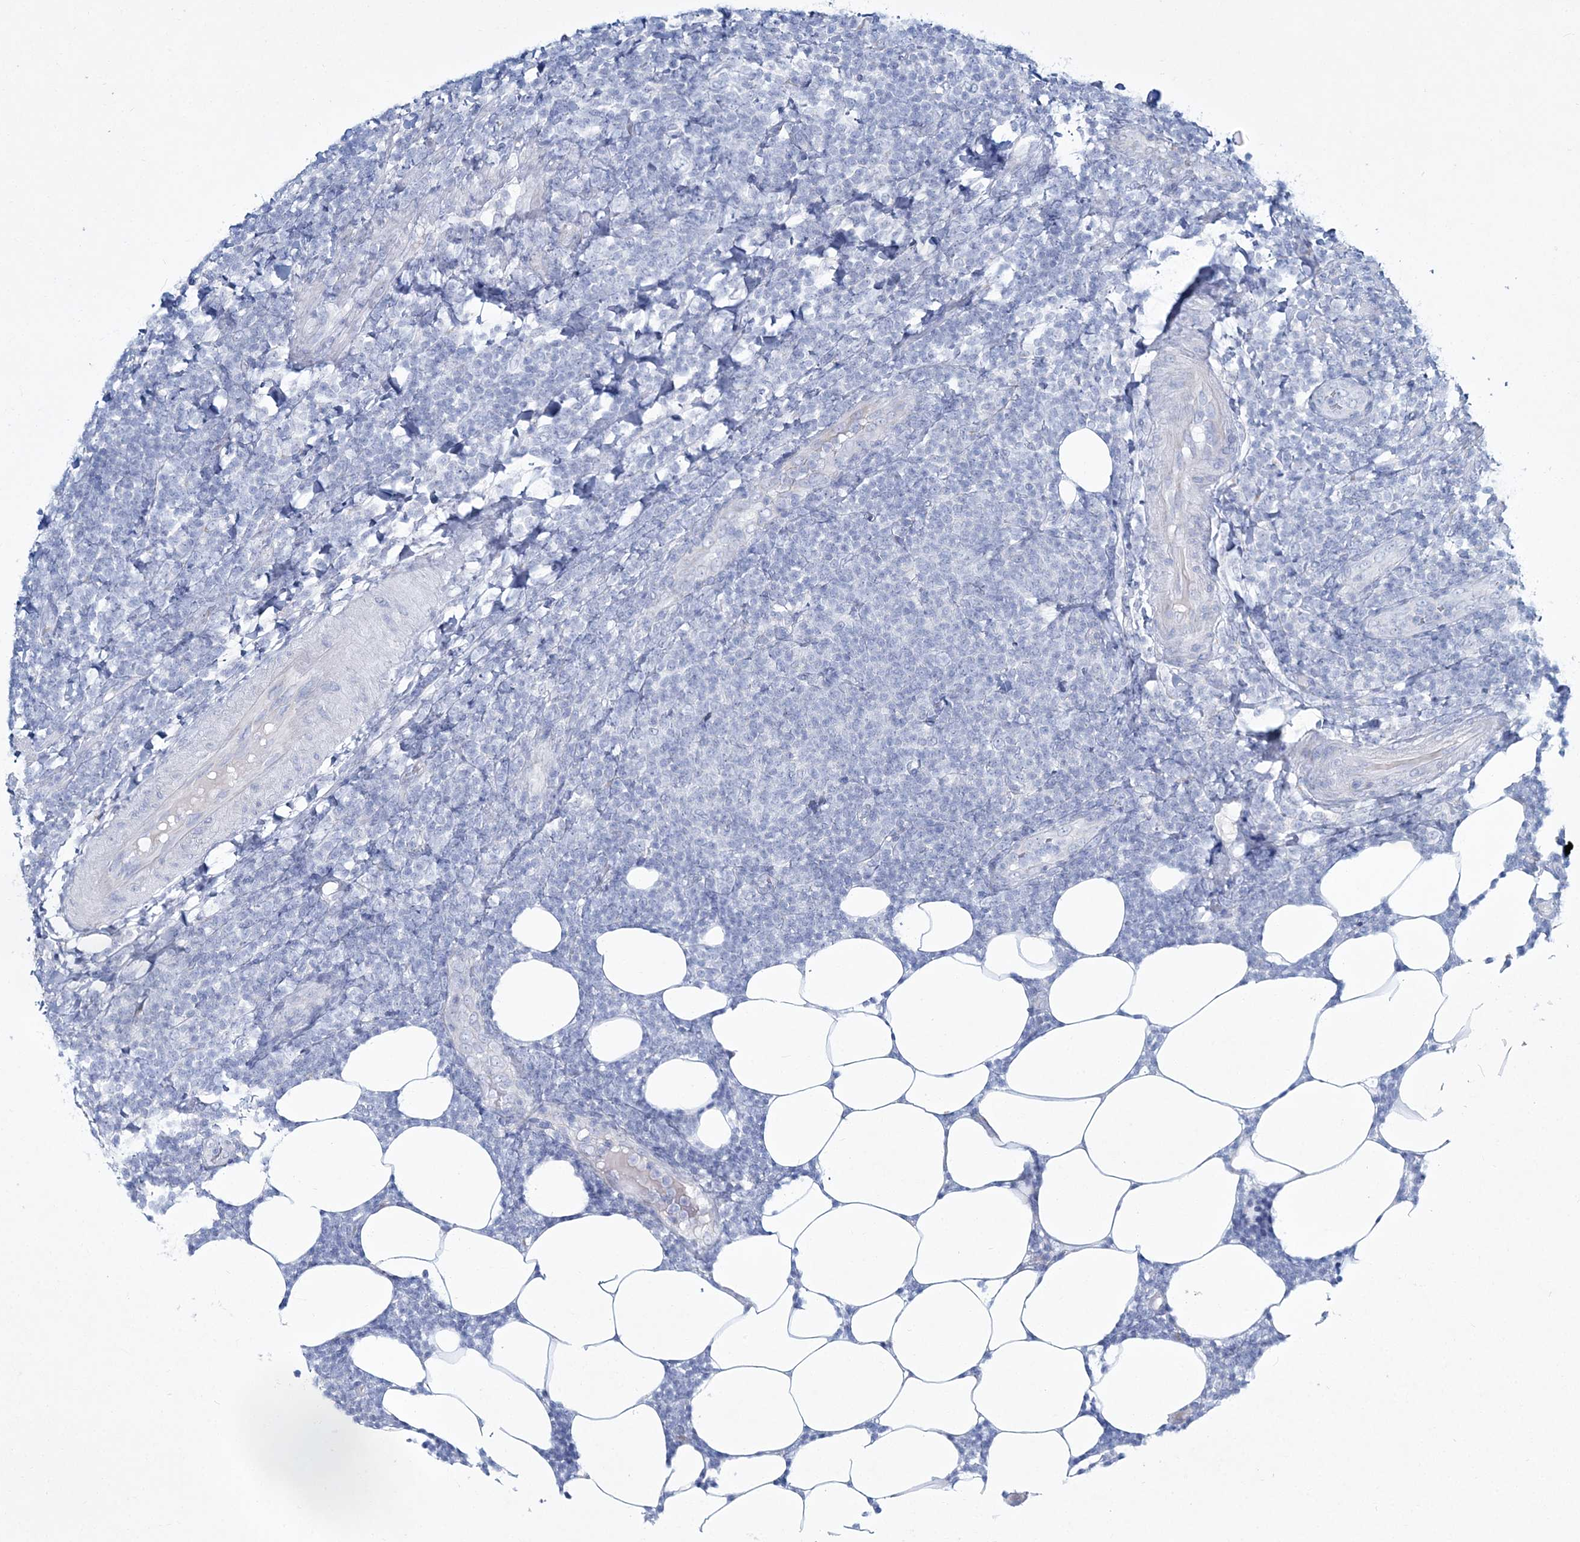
{"staining": {"intensity": "negative", "quantity": "none", "location": "none"}, "tissue": "lymphoma", "cell_type": "Tumor cells", "image_type": "cancer", "snomed": [{"axis": "morphology", "description": "Malignant lymphoma, non-Hodgkin's type, Low grade"}, {"axis": "topography", "description": "Lymph node"}], "caption": "This image is of lymphoma stained with IHC to label a protein in brown with the nuclei are counter-stained blue. There is no expression in tumor cells.", "gene": "ADGRL1", "patient": {"sex": "male", "age": 66}}